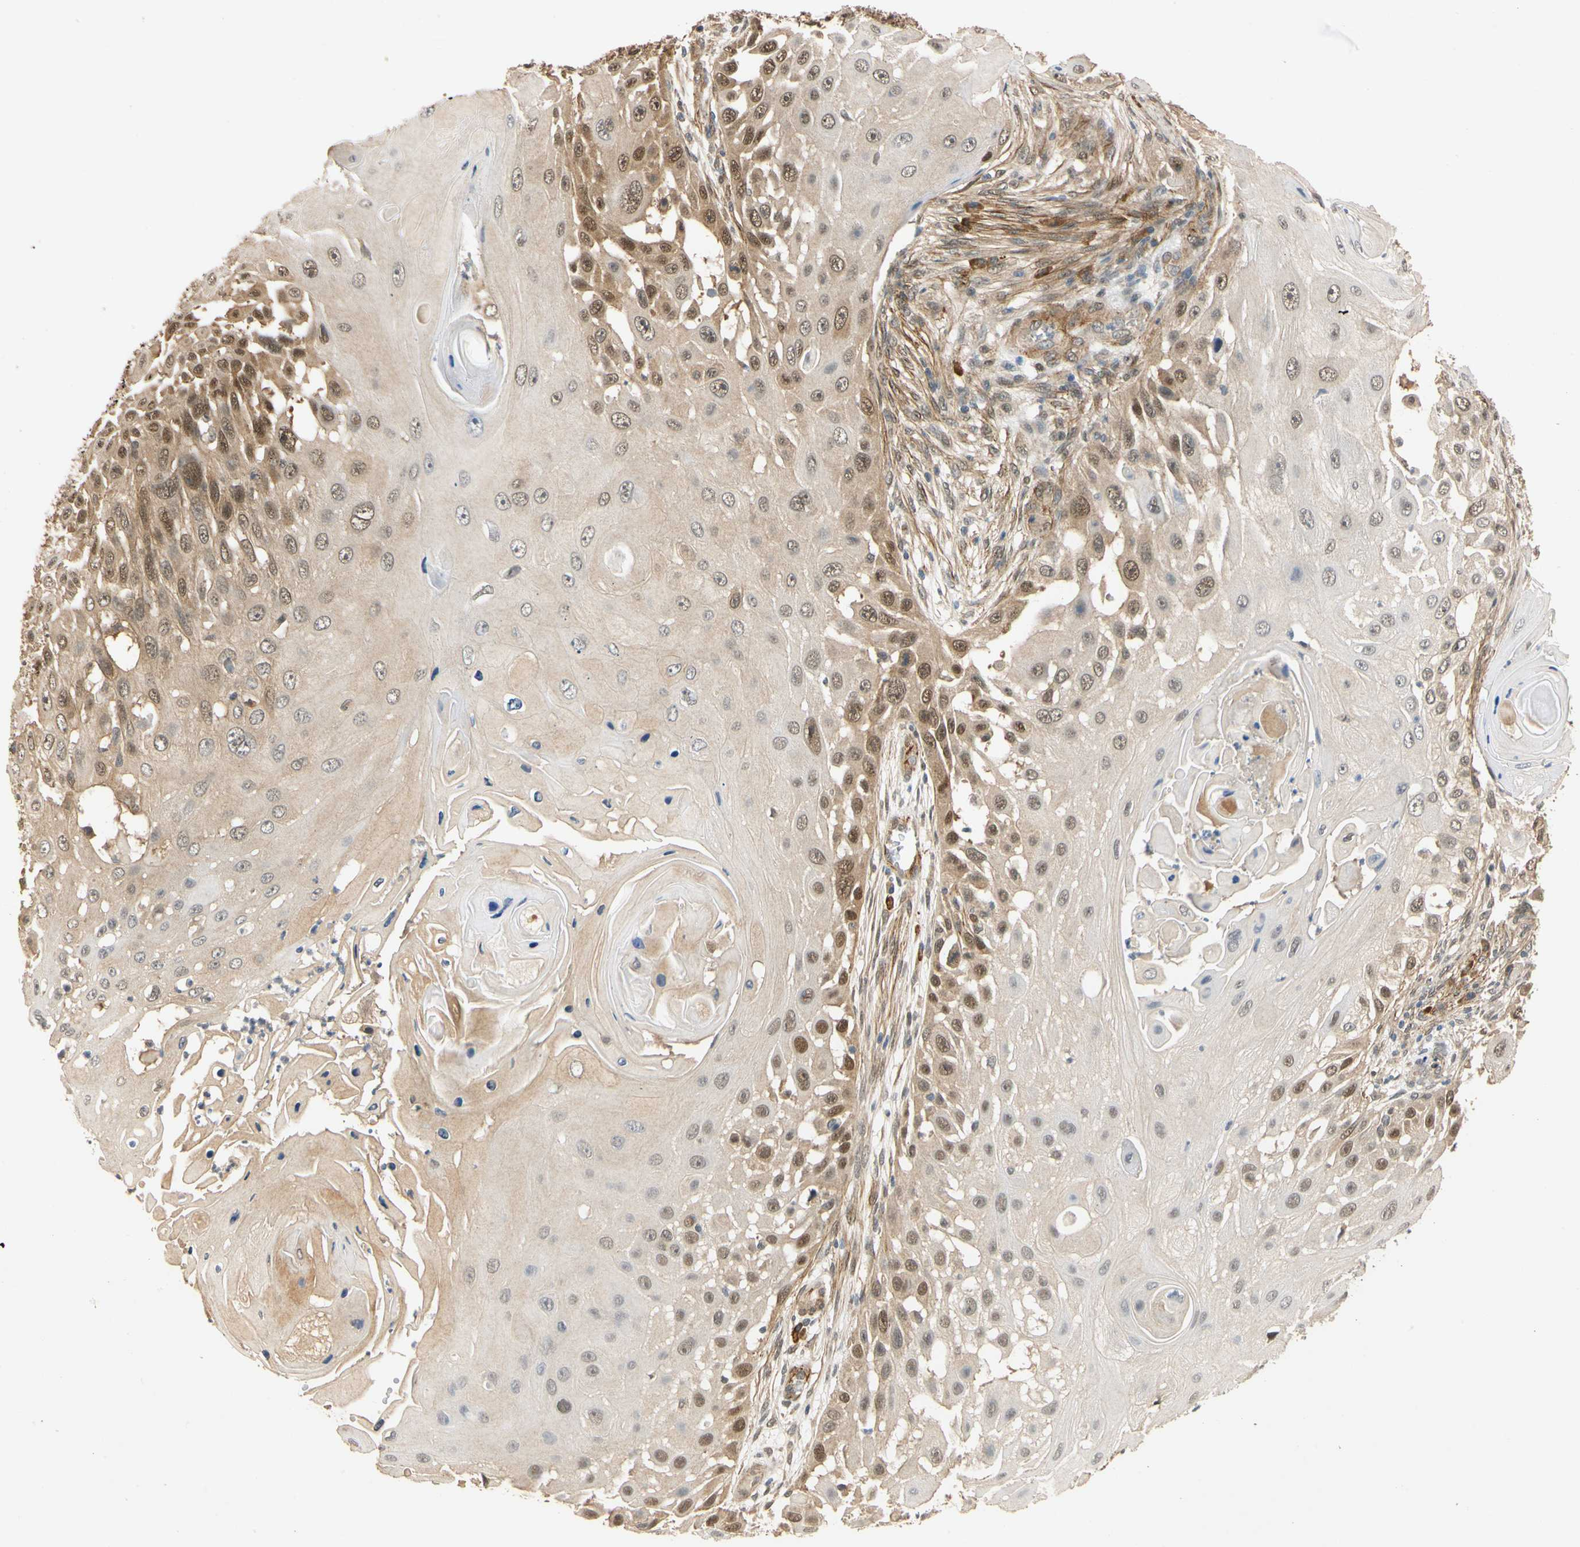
{"staining": {"intensity": "strong", "quantity": "<25%", "location": "cytoplasmic/membranous,nuclear"}, "tissue": "skin cancer", "cell_type": "Tumor cells", "image_type": "cancer", "snomed": [{"axis": "morphology", "description": "Squamous cell carcinoma, NOS"}, {"axis": "topography", "description": "Skin"}], "caption": "This photomicrograph demonstrates squamous cell carcinoma (skin) stained with immunohistochemistry (IHC) to label a protein in brown. The cytoplasmic/membranous and nuclear of tumor cells show strong positivity for the protein. Nuclei are counter-stained blue.", "gene": "QSER1", "patient": {"sex": "female", "age": 44}}